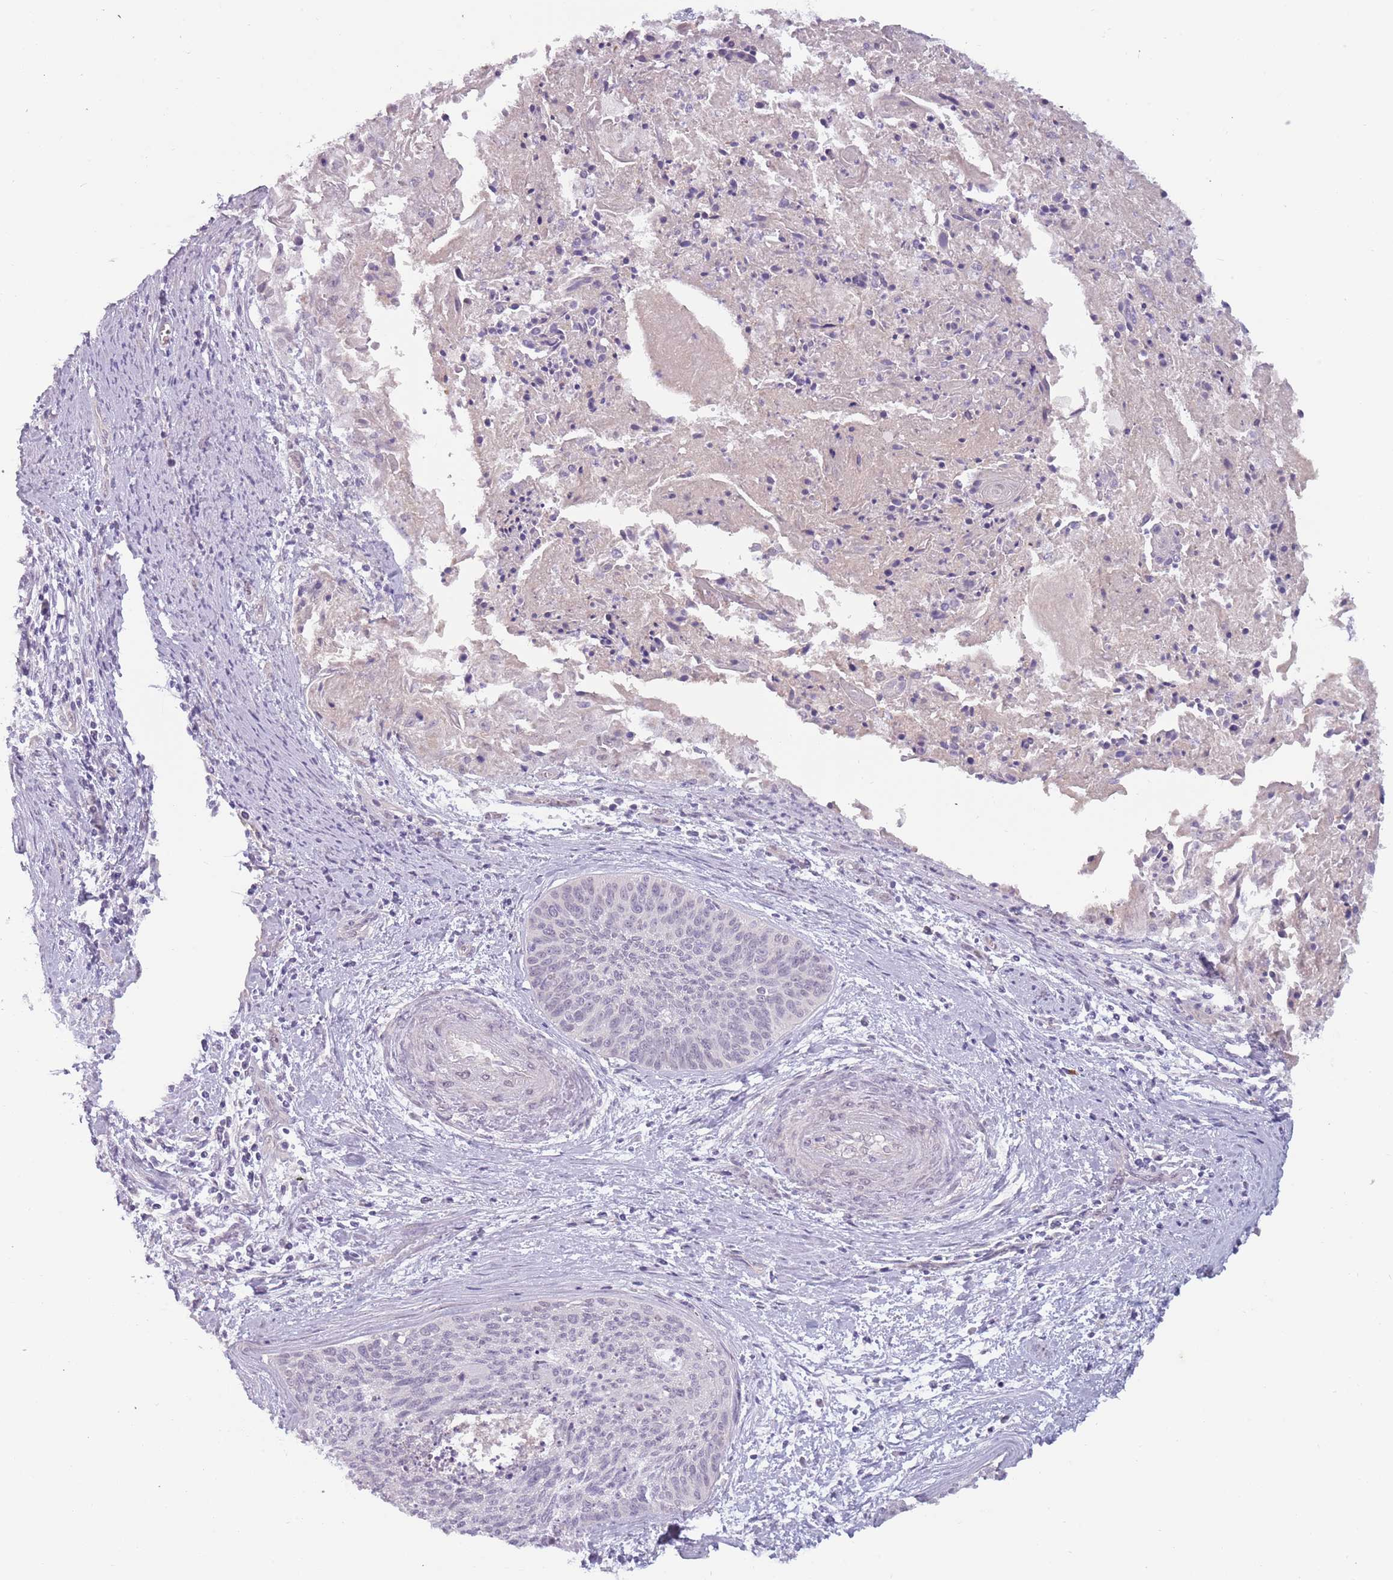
{"staining": {"intensity": "negative", "quantity": "none", "location": "none"}, "tissue": "cervical cancer", "cell_type": "Tumor cells", "image_type": "cancer", "snomed": [{"axis": "morphology", "description": "Squamous cell carcinoma, NOS"}, {"axis": "topography", "description": "Cervix"}], "caption": "High power microscopy histopathology image of an IHC histopathology image of cervical squamous cell carcinoma, revealing no significant staining in tumor cells. Nuclei are stained in blue.", "gene": "RFX2", "patient": {"sex": "female", "age": 55}}